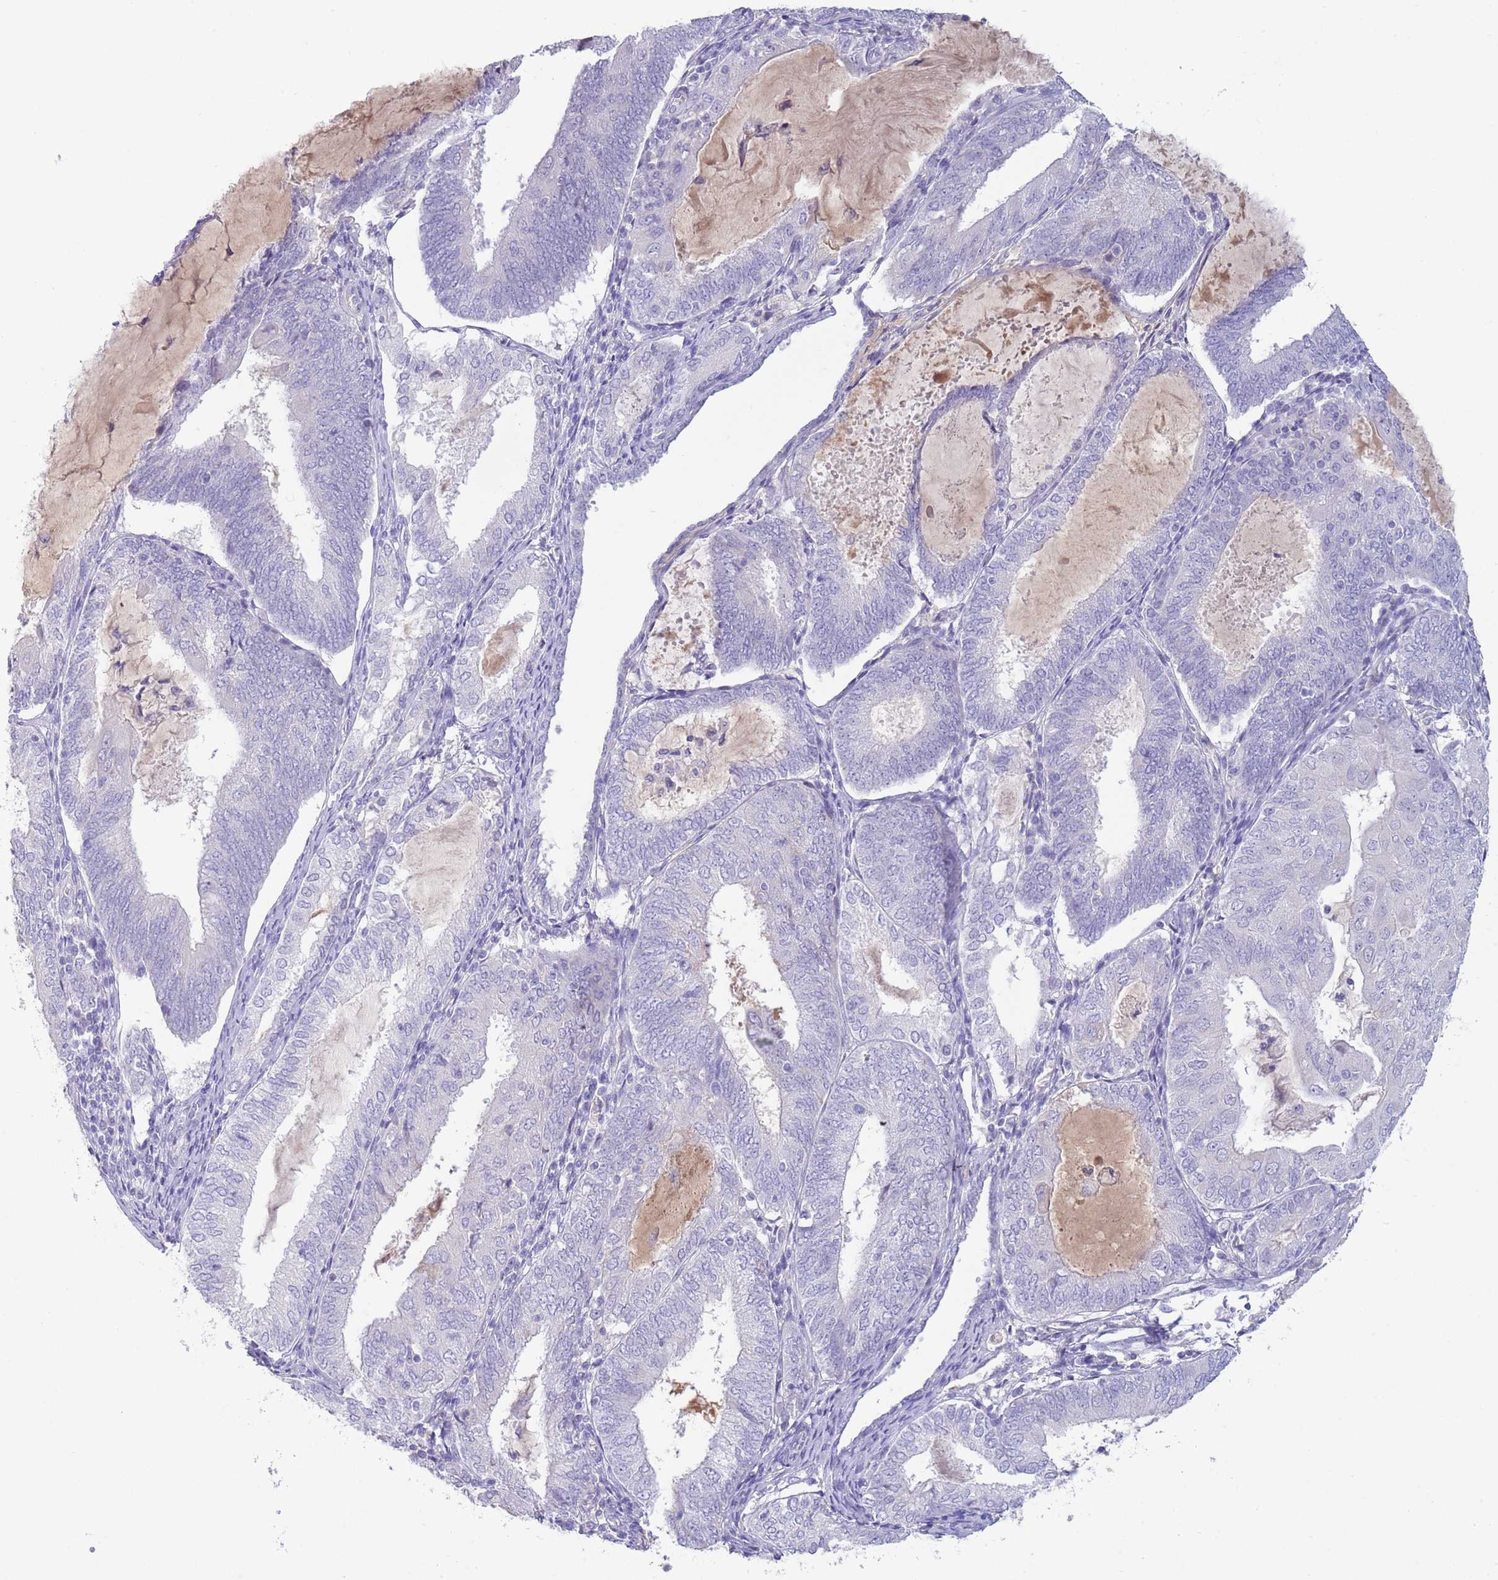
{"staining": {"intensity": "negative", "quantity": "none", "location": "none"}, "tissue": "endometrial cancer", "cell_type": "Tumor cells", "image_type": "cancer", "snomed": [{"axis": "morphology", "description": "Adenocarcinoma, NOS"}, {"axis": "topography", "description": "Endometrium"}], "caption": "Immunohistochemical staining of adenocarcinoma (endometrial) shows no significant expression in tumor cells.", "gene": "IGFL4", "patient": {"sex": "female", "age": 81}}